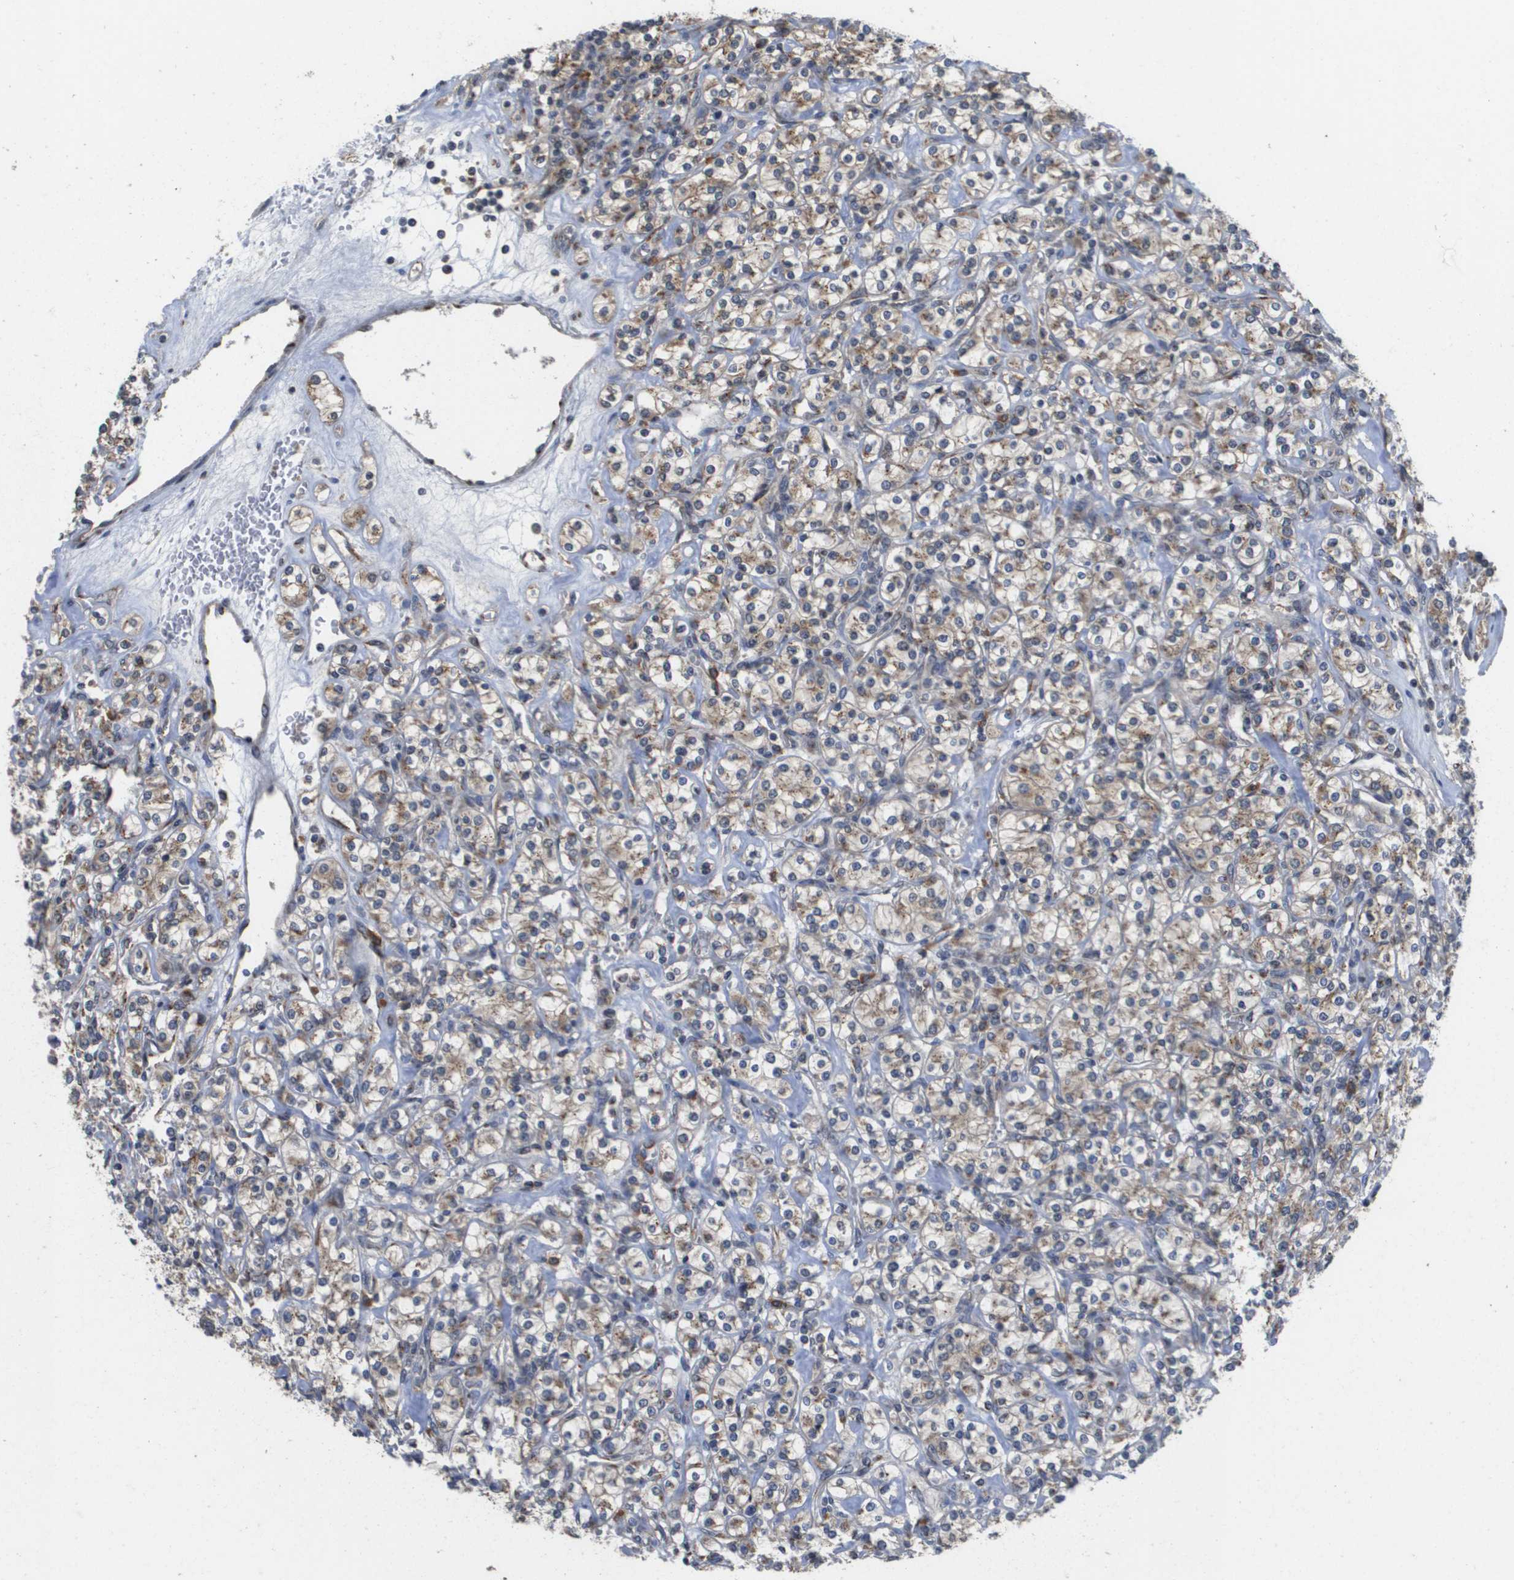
{"staining": {"intensity": "moderate", "quantity": "25%-75%", "location": "cytoplasmic/membranous"}, "tissue": "renal cancer", "cell_type": "Tumor cells", "image_type": "cancer", "snomed": [{"axis": "morphology", "description": "Adenocarcinoma, NOS"}, {"axis": "topography", "description": "Kidney"}], "caption": "Immunohistochemistry (IHC) micrograph of neoplastic tissue: human renal cancer (adenocarcinoma) stained using IHC shows medium levels of moderate protein expression localized specifically in the cytoplasmic/membranous of tumor cells, appearing as a cytoplasmic/membranous brown color.", "gene": "PCK1", "patient": {"sex": "male", "age": 77}}